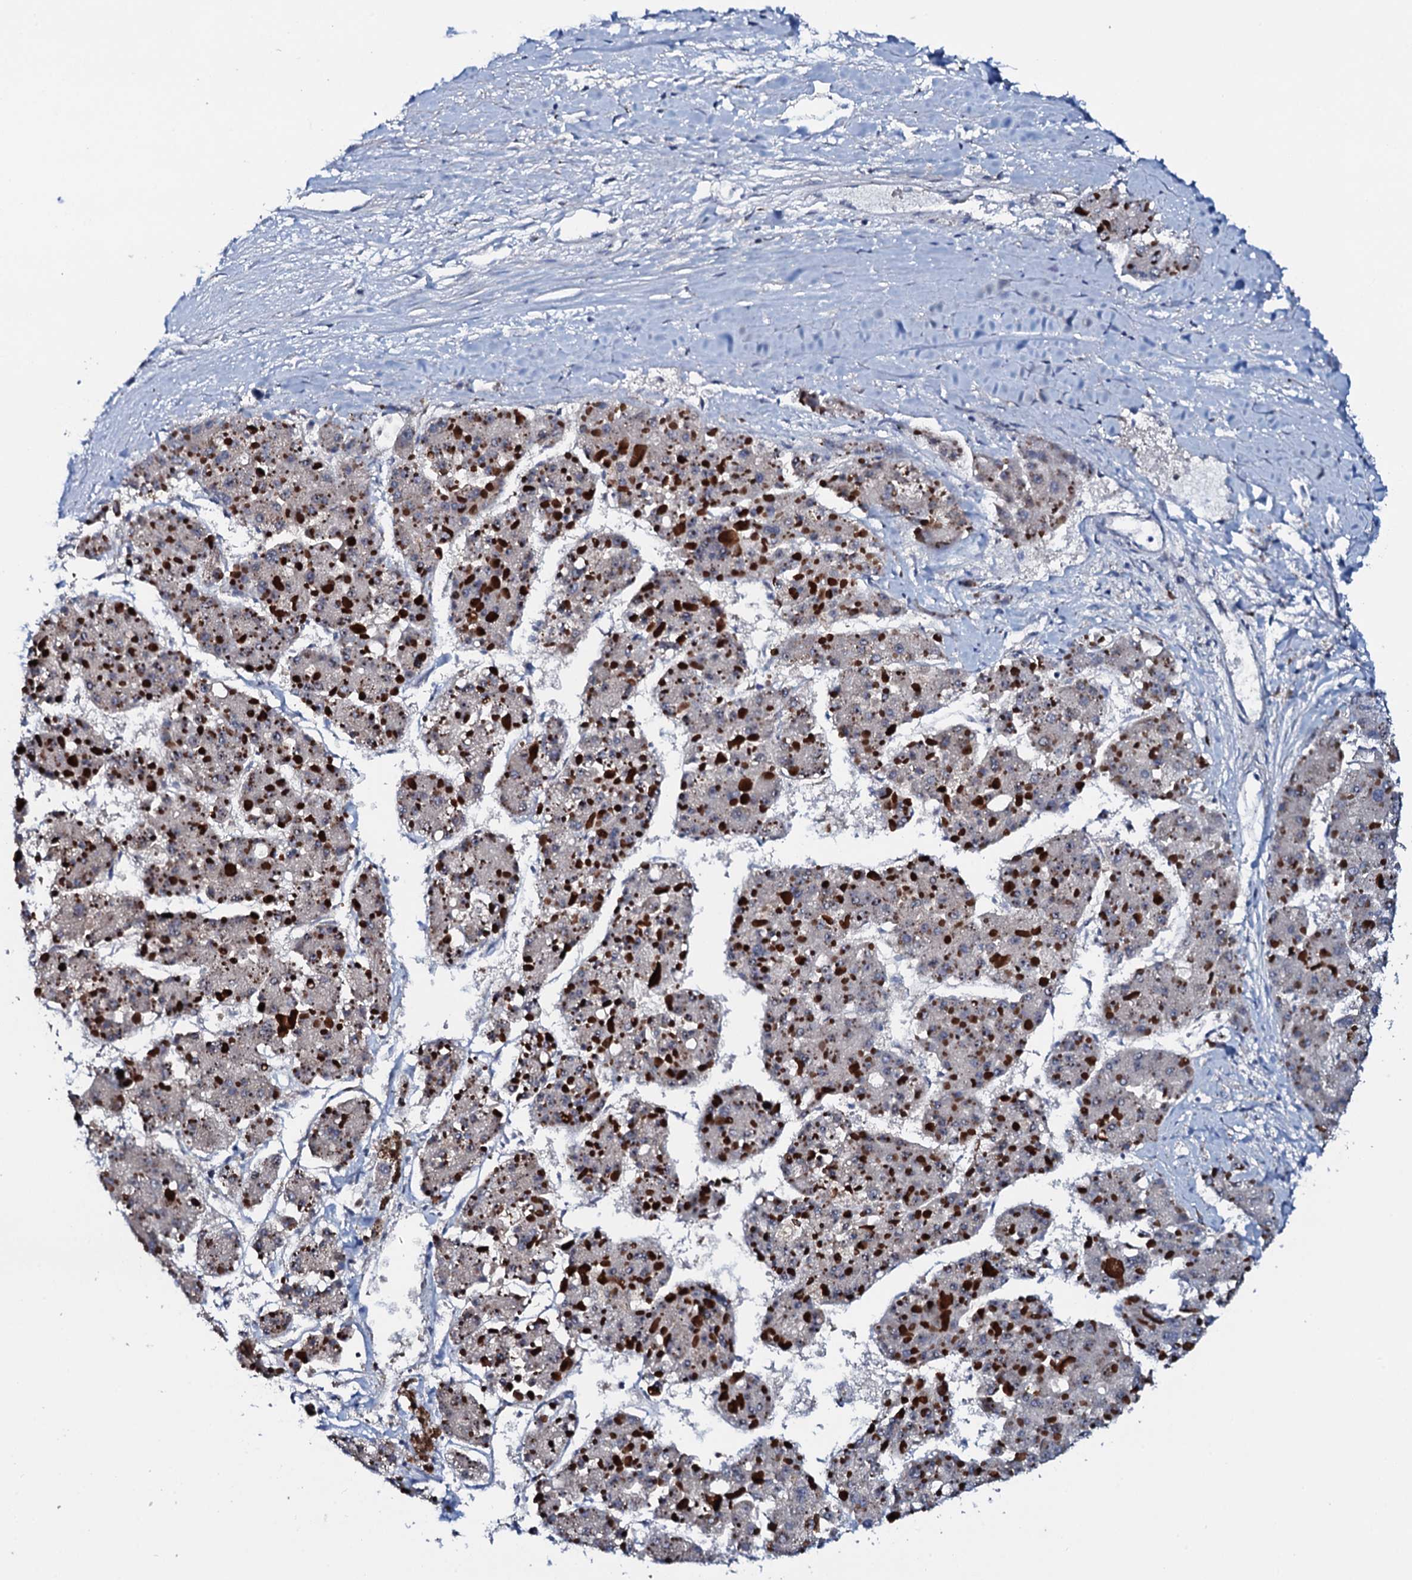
{"staining": {"intensity": "negative", "quantity": "none", "location": "none"}, "tissue": "liver cancer", "cell_type": "Tumor cells", "image_type": "cancer", "snomed": [{"axis": "morphology", "description": "Carcinoma, Hepatocellular, NOS"}, {"axis": "topography", "description": "Liver"}], "caption": "IHC image of neoplastic tissue: human liver hepatocellular carcinoma stained with DAB (3,3'-diaminobenzidine) demonstrates no significant protein expression in tumor cells.", "gene": "SNTA1", "patient": {"sex": "female", "age": 73}}